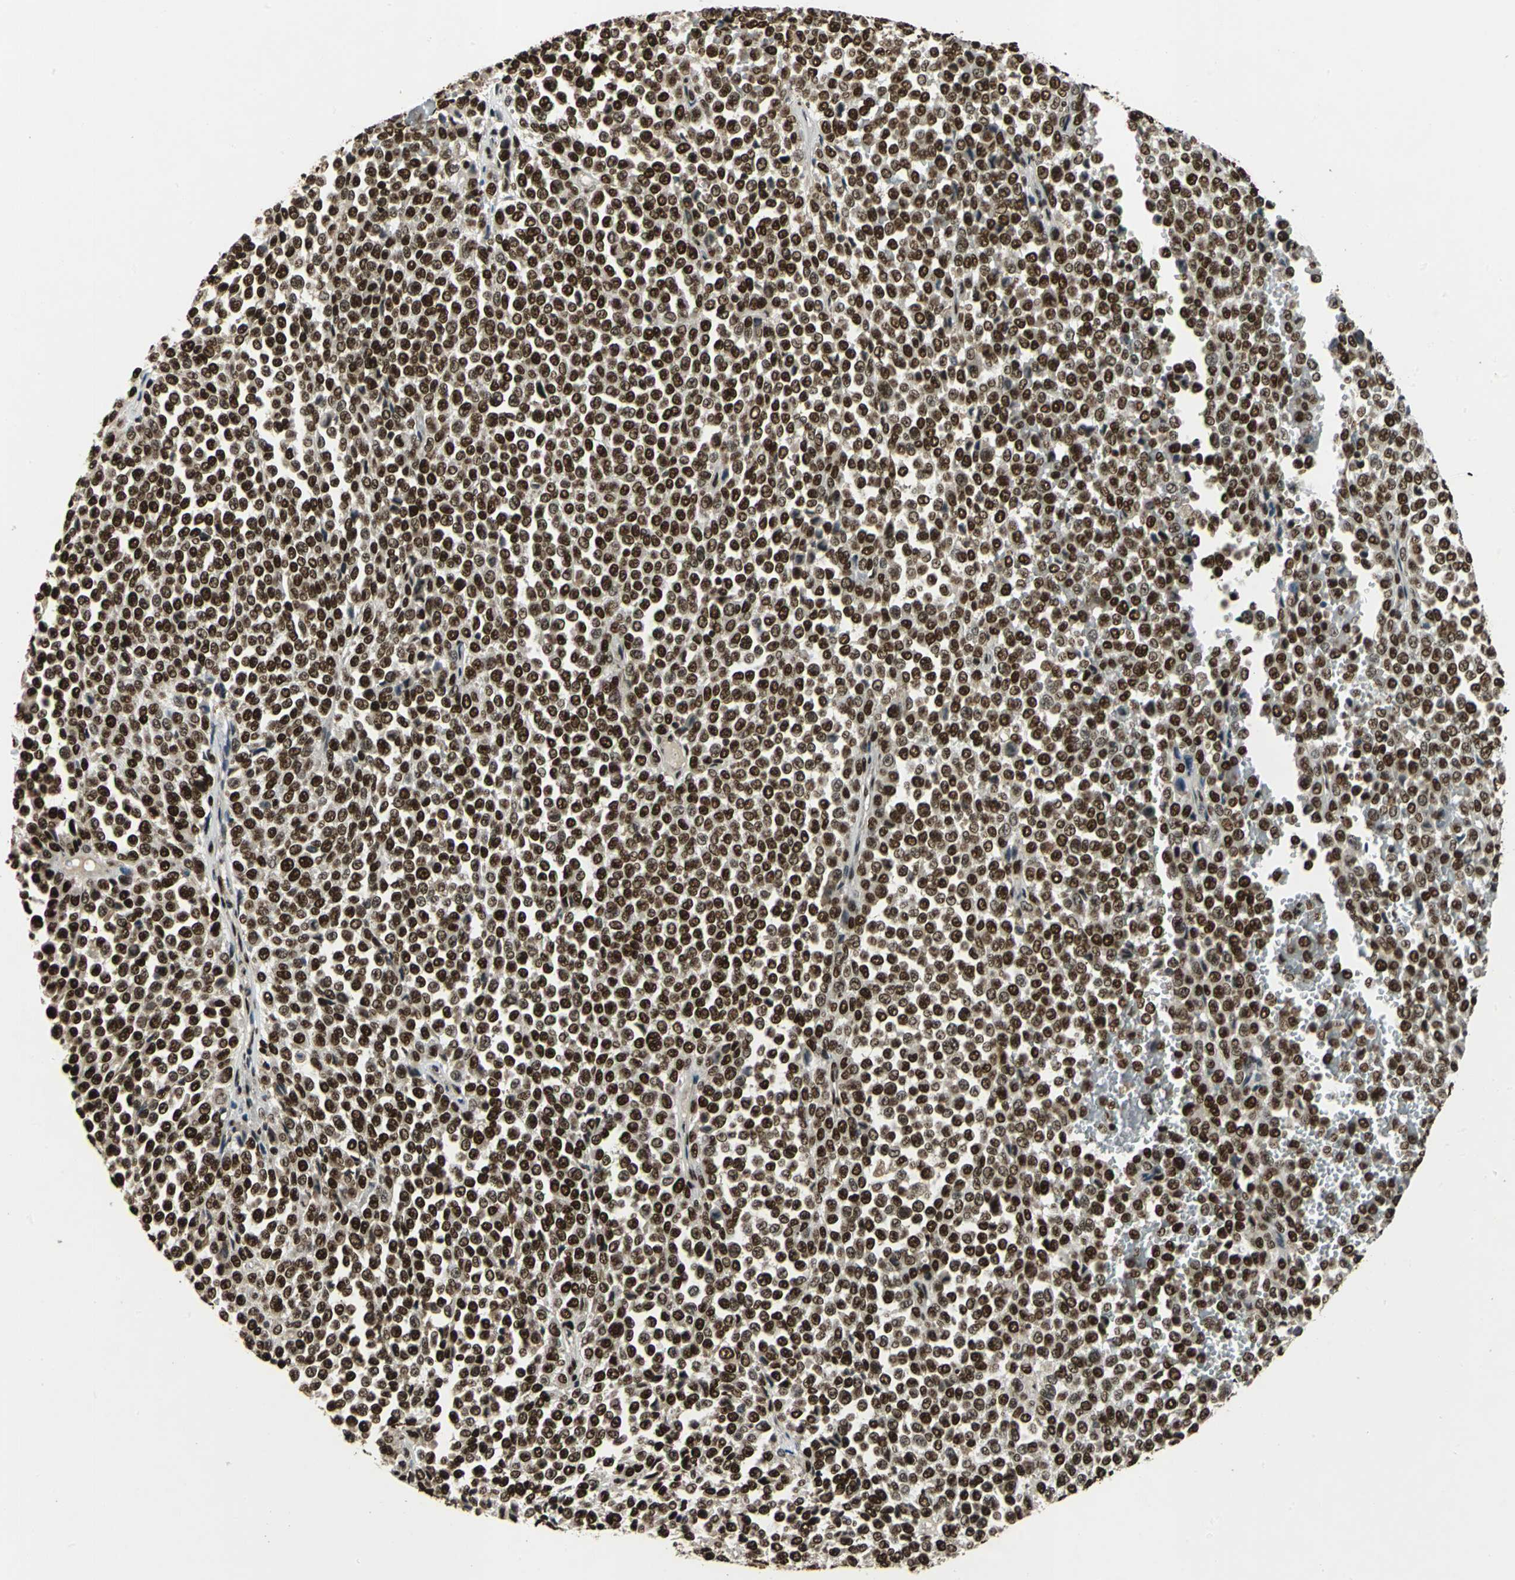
{"staining": {"intensity": "strong", "quantity": ">75%", "location": "nuclear"}, "tissue": "melanoma", "cell_type": "Tumor cells", "image_type": "cancer", "snomed": [{"axis": "morphology", "description": "Malignant melanoma, Metastatic site"}, {"axis": "topography", "description": "Pancreas"}], "caption": "Protein staining exhibits strong nuclear positivity in approximately >75% of tumor cells in melanoma. (brown staining indicates protein expression, while blue staining denotes nuclei).", "gene": "MTA2", "patient": {"sex": "female", "age": 30}}